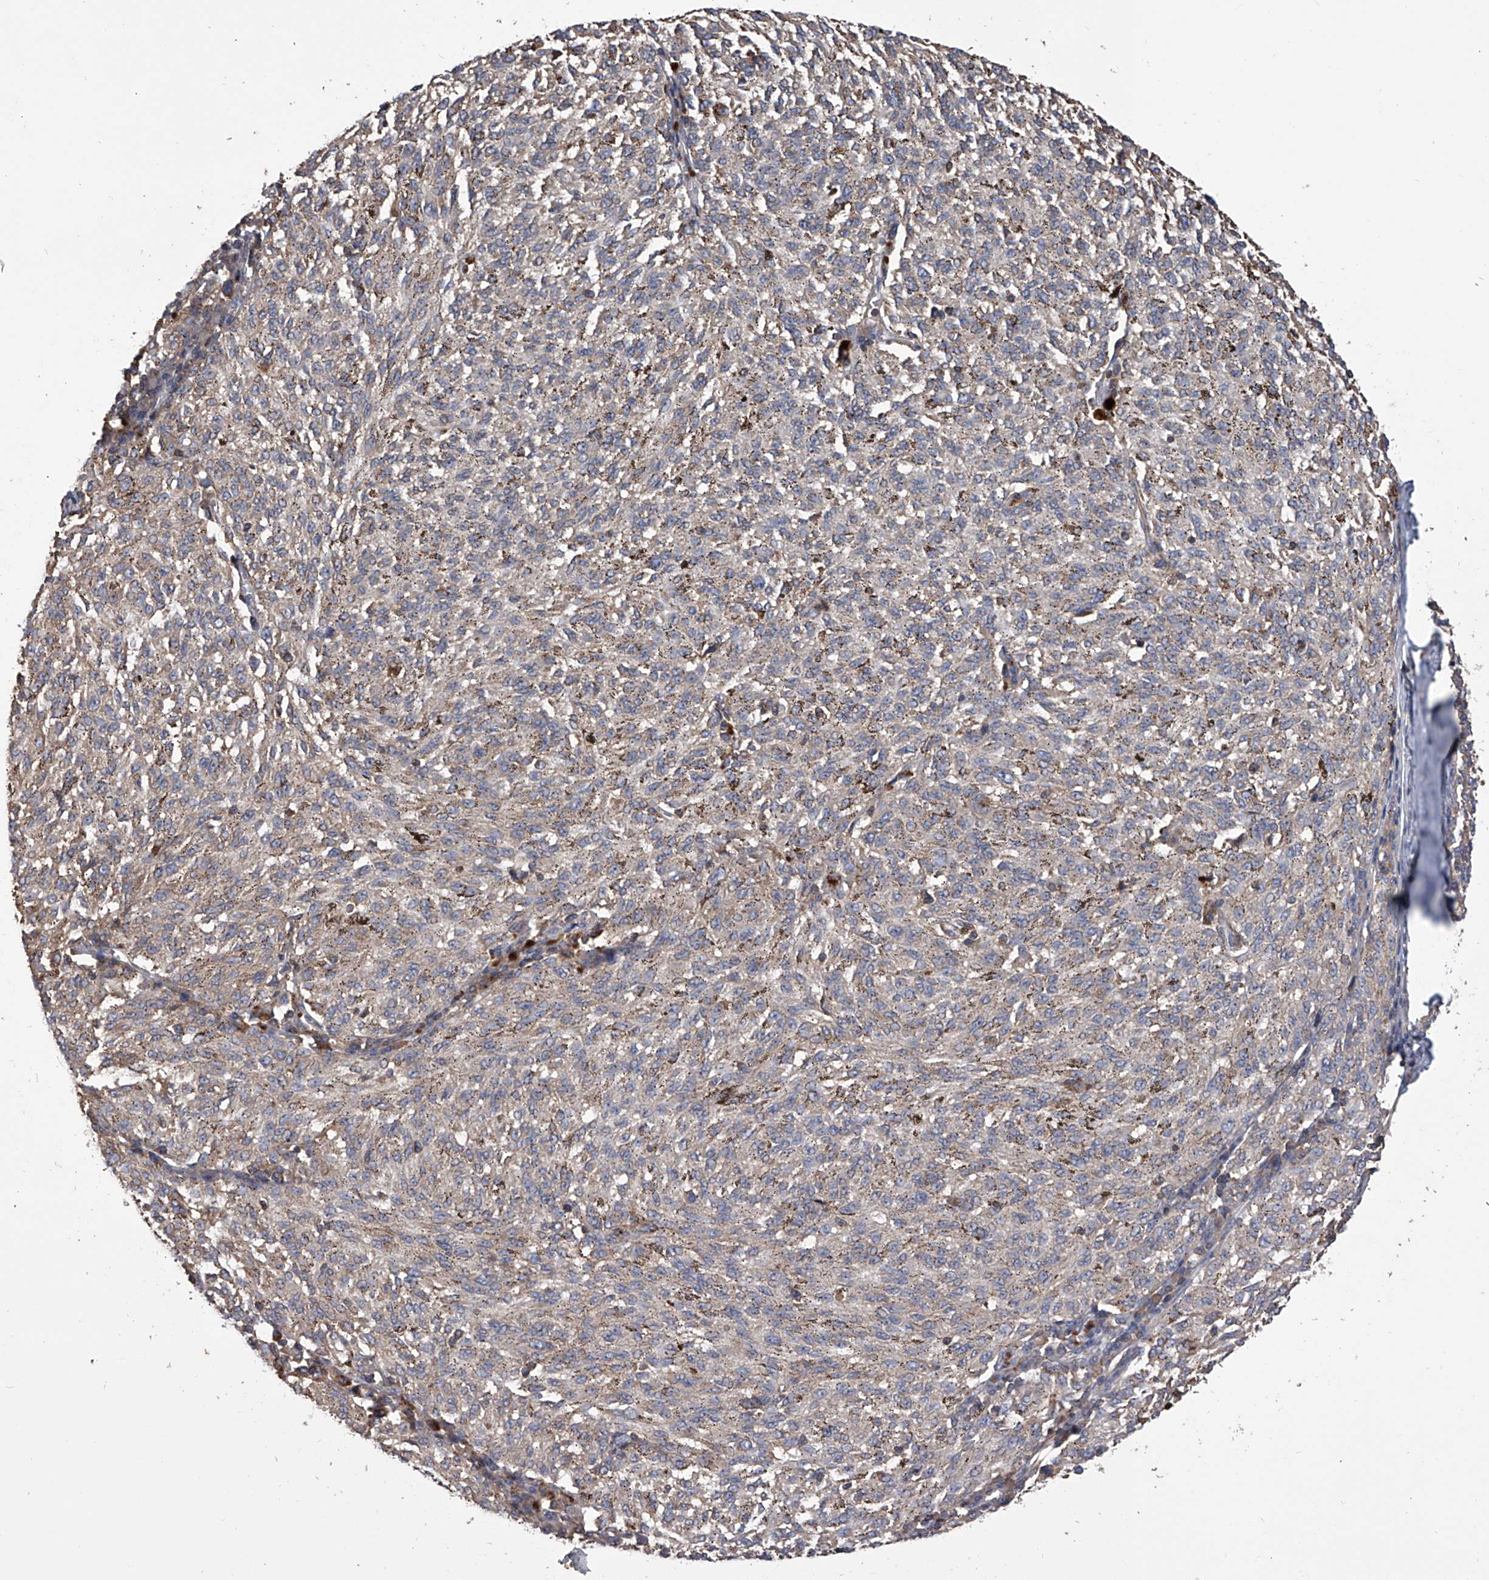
{"staining": {"intensity": "weak", "quantity": ">75%", "location": "cytoplasmic/membranous"}, "tissue": "melanoma", "cell_type": "Tumor cells", "image_type": "cancer", "snomed": [{"axis": "morphology", "description": "Malignant melanoma, NOS"}, {"axis": "topography", "description": "Skin"}], "caption": "IHC (DAB) staining of human malignant melanoma displays weak cytoplasmic/membranous protein expression in approximately >75% of tumor cells. (Stains: DAB (3,3'-diaminobenzidine) in brown, nuclei in blue, Microscopy: brightfield microscopy at high magnification).", "gene": "CUL7", "patient": {"sex": "female", "age": 72}}